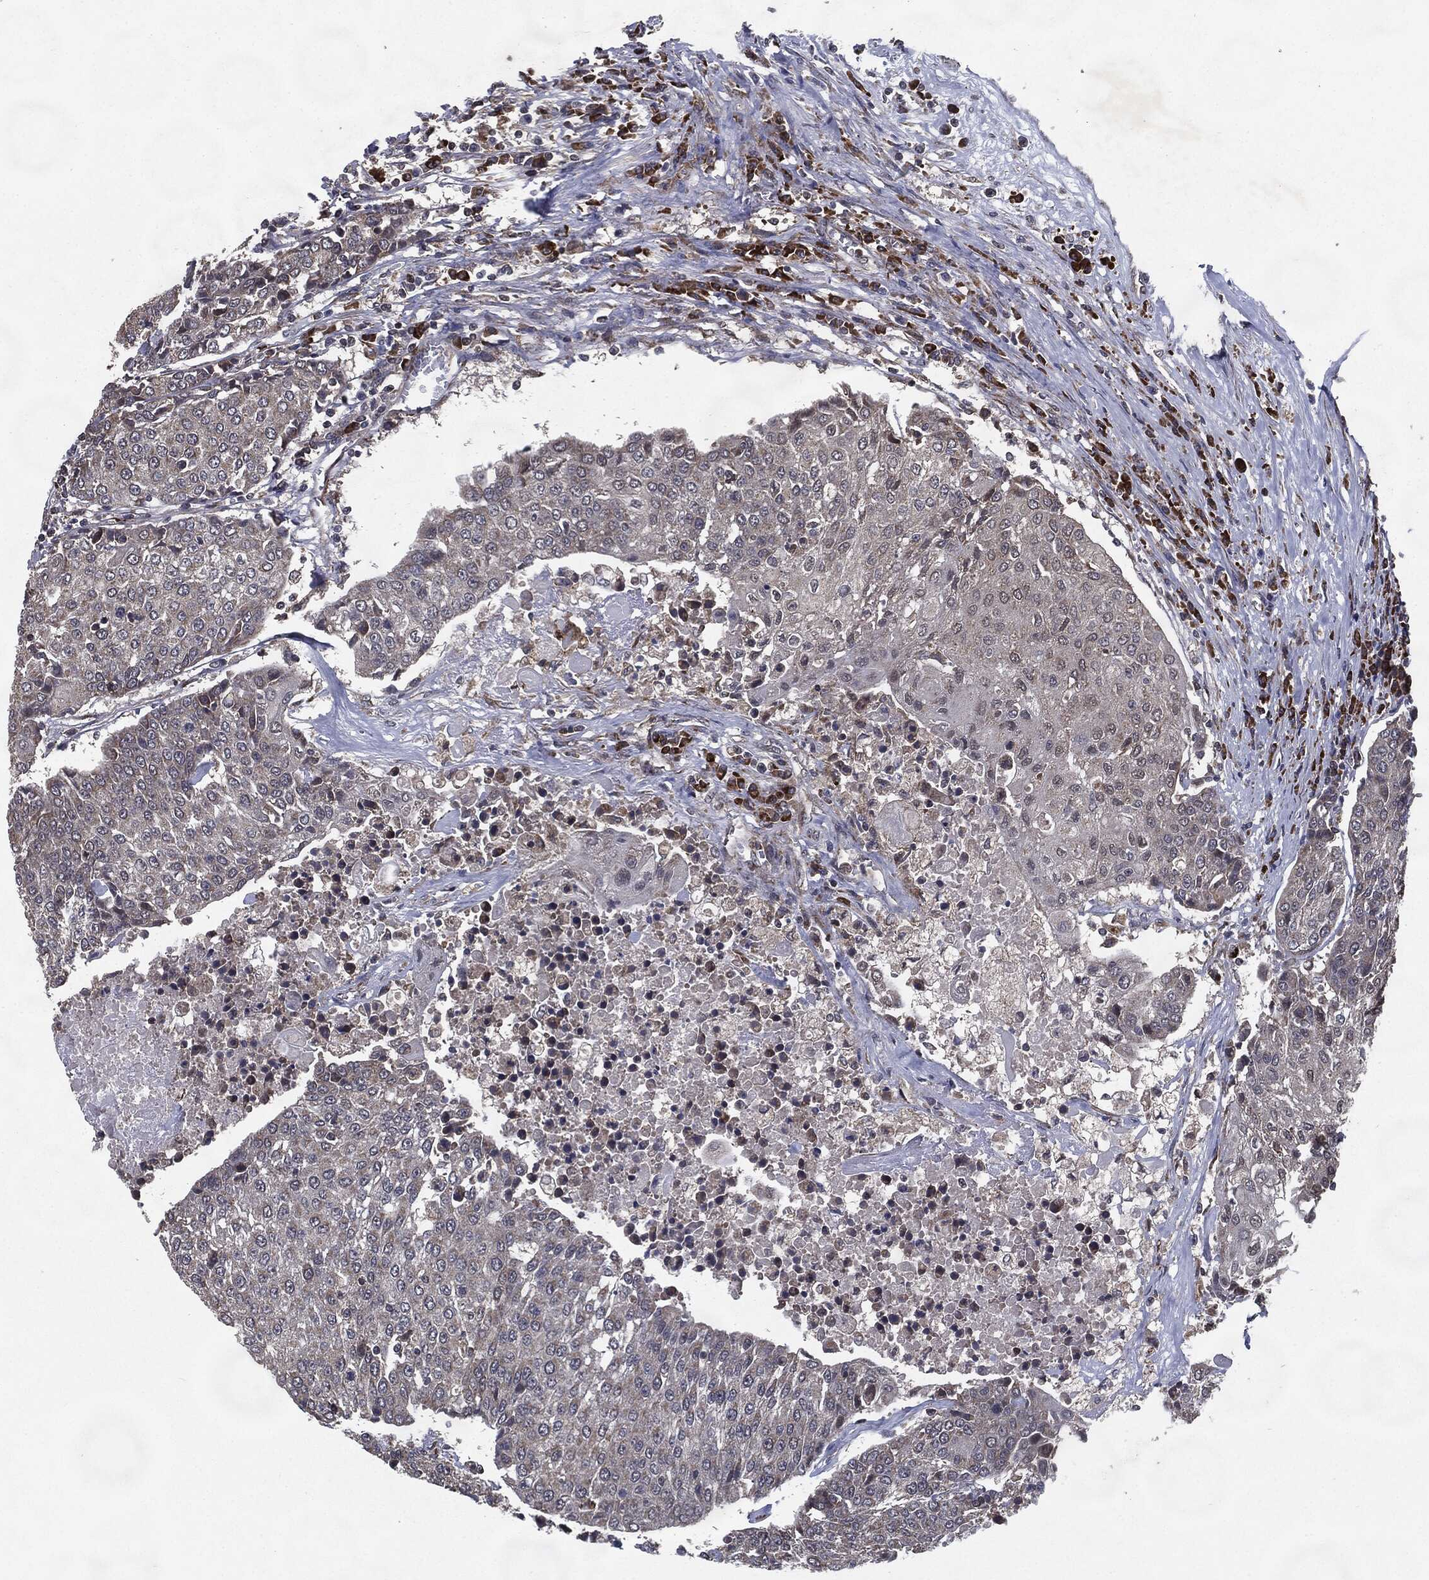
{"staining": {"intensity": "negative", "quantity": "none", "location": "none"}, "tissue": "urothelial cancer", "cell_type": "Tumor cells", "image_type": "cancer", "snomed": [{"axis": "morphology", "description": "Urothelial carcinoma, High grade"}, {"axis": "topography", "description": "Urinary bladder"}], "caption": "Human high-grade urothelial carcinoma stained for a protein using immunohistochemistry (IHC) exhibits no staining in tumor cells.", "gene": "HDAC5", "patient": {"sex": "female", "age": 85}}